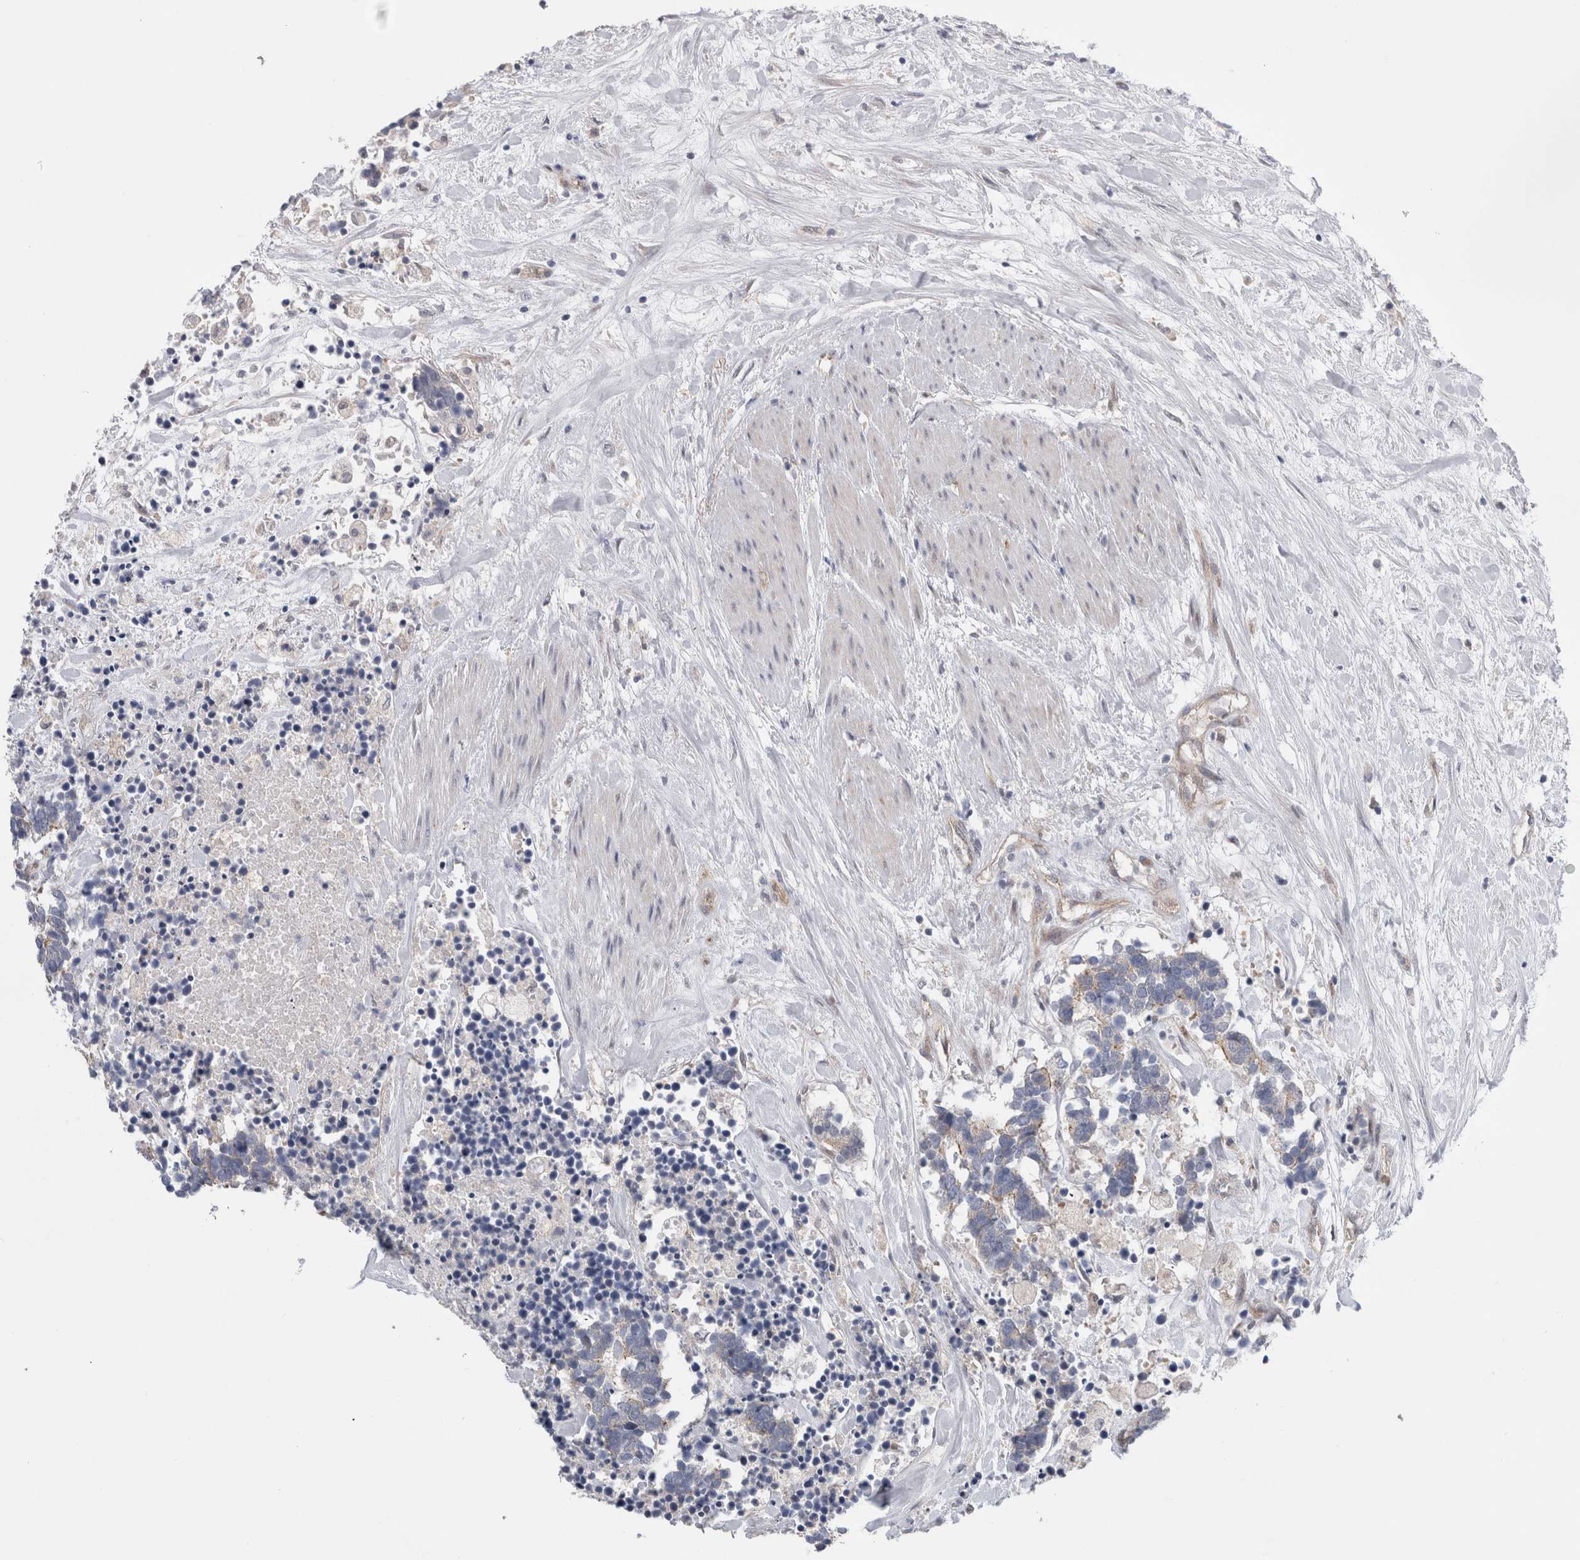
{"staining": {"intensity": "moderate", "quantity": ">75%", "location": "cytoplasmic/membranous"}, "tissue": "carcinoid", "cell_type": "Tumor cells", "image_type": "cancer", "snomed": [{"axis": "morphology", "description": "Carcinoma, NOS"}, {"axis": "morphology", "description": "Carcinoid, malignant, NOS"}, {"axis": "topography", "description": "Urinary bladder"}], "caption": "Moderate cytoplasmic/membranous staining for a protein is appreciated in approximately >75% of tumor cells of carcinoma using IHC.", "gene": "TAFA5", "patient": {"sex": "male", "age": 57}}